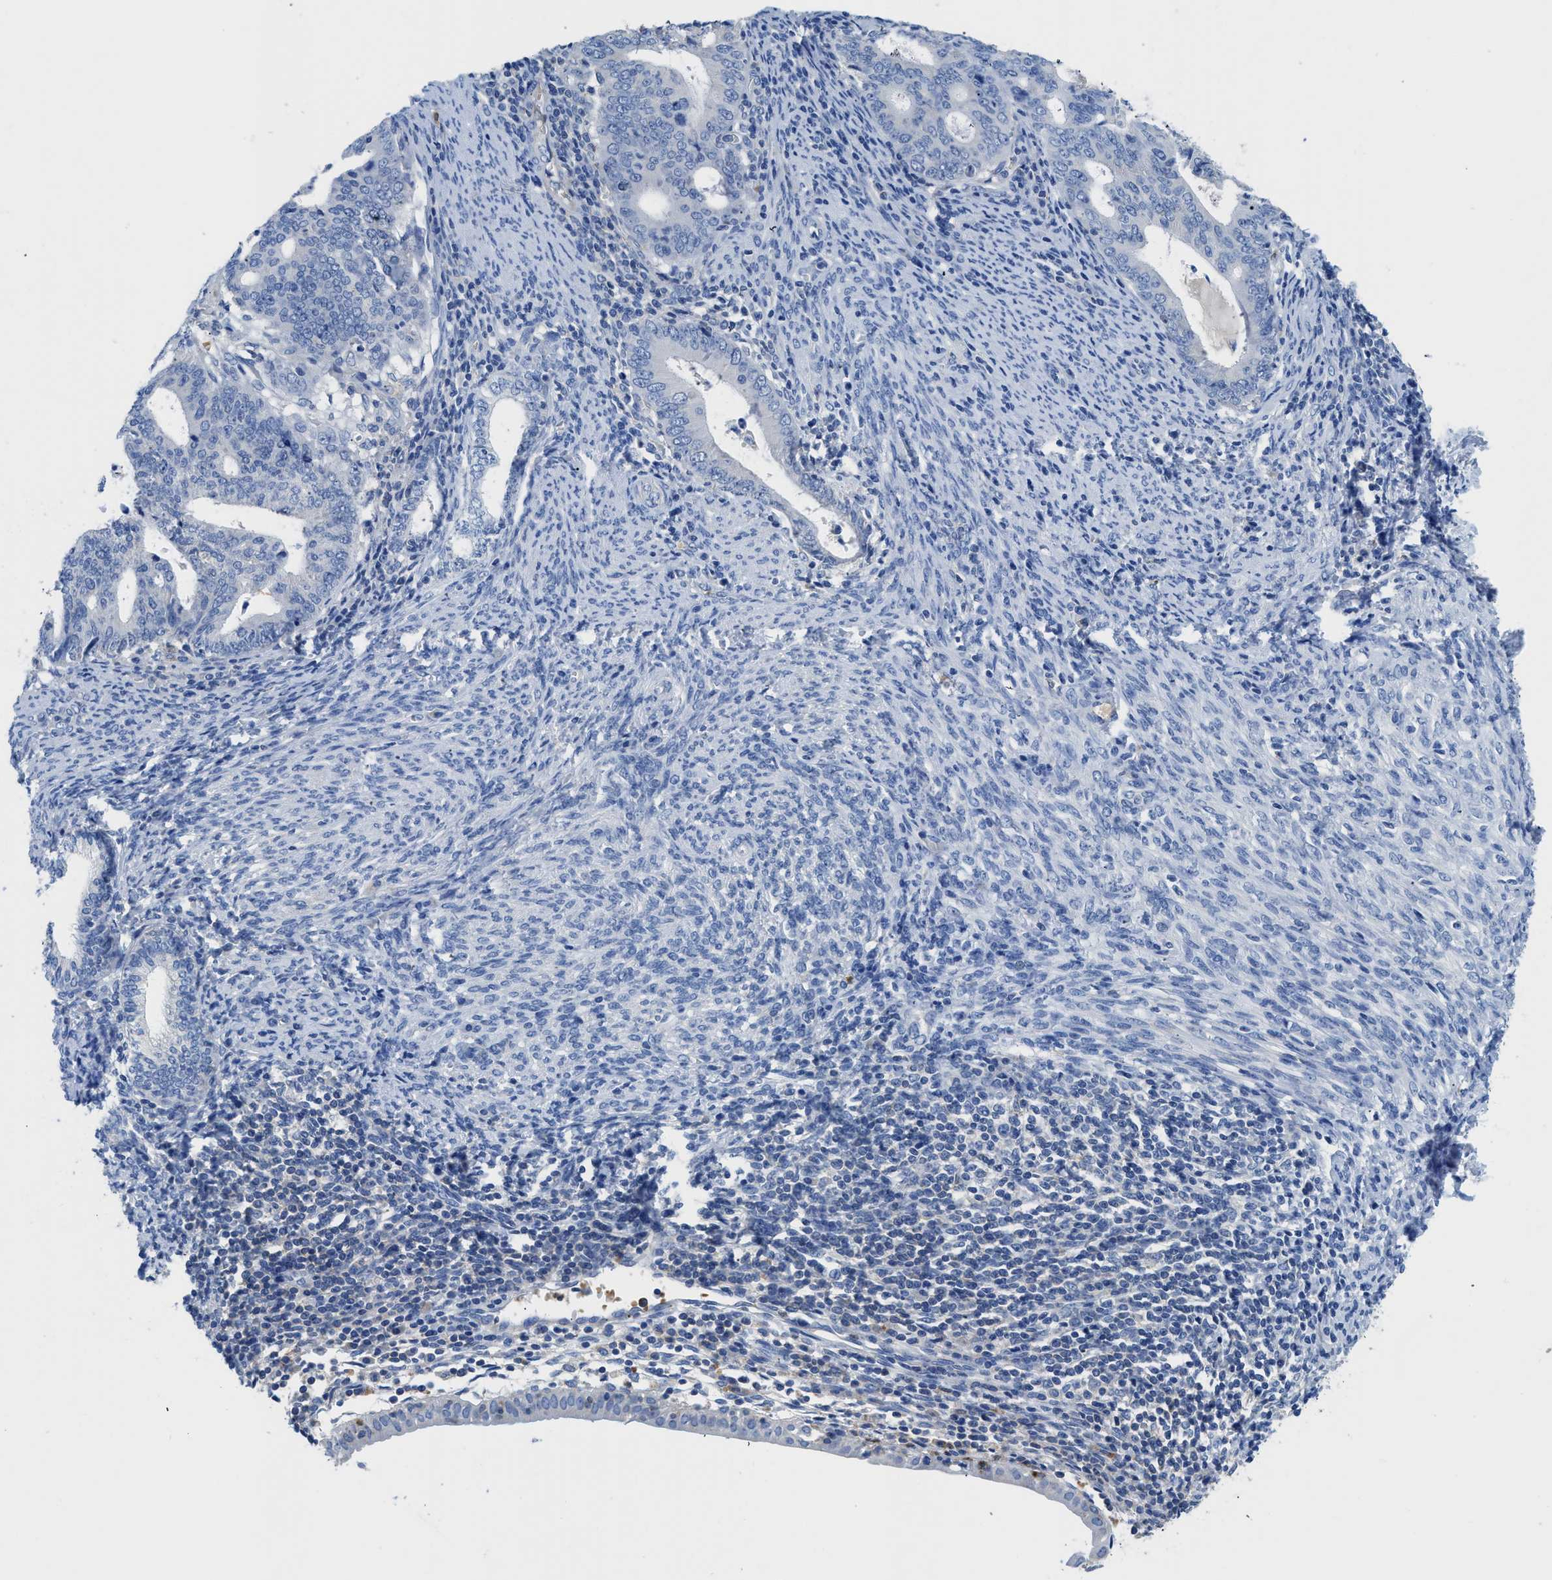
{"staining": {"intensity": "negative", "quantity": "none", "location": "none"}, "tissue": "endometrial cancer", "cell_type": "Tumor cells", "image_type": "cancer", "snomed": [{"axis": "morphology", "description": "Adenocarcinoma, NOS"}, {"axis": "topography", "description": "Uterus"}], "caption": "Immunohistochemistry photomicrograph of human endometrial cancer stained for a protein (brown), which shows no expression in tumor cells. (Stains: DAB (3,3'-diaminobenzidine) IHC with hematoxylin counter stain, Microscopy: brightfield microscopy at high magnification).", "gene": "NEB", "patient": {"sex": "female", "age": 83}}